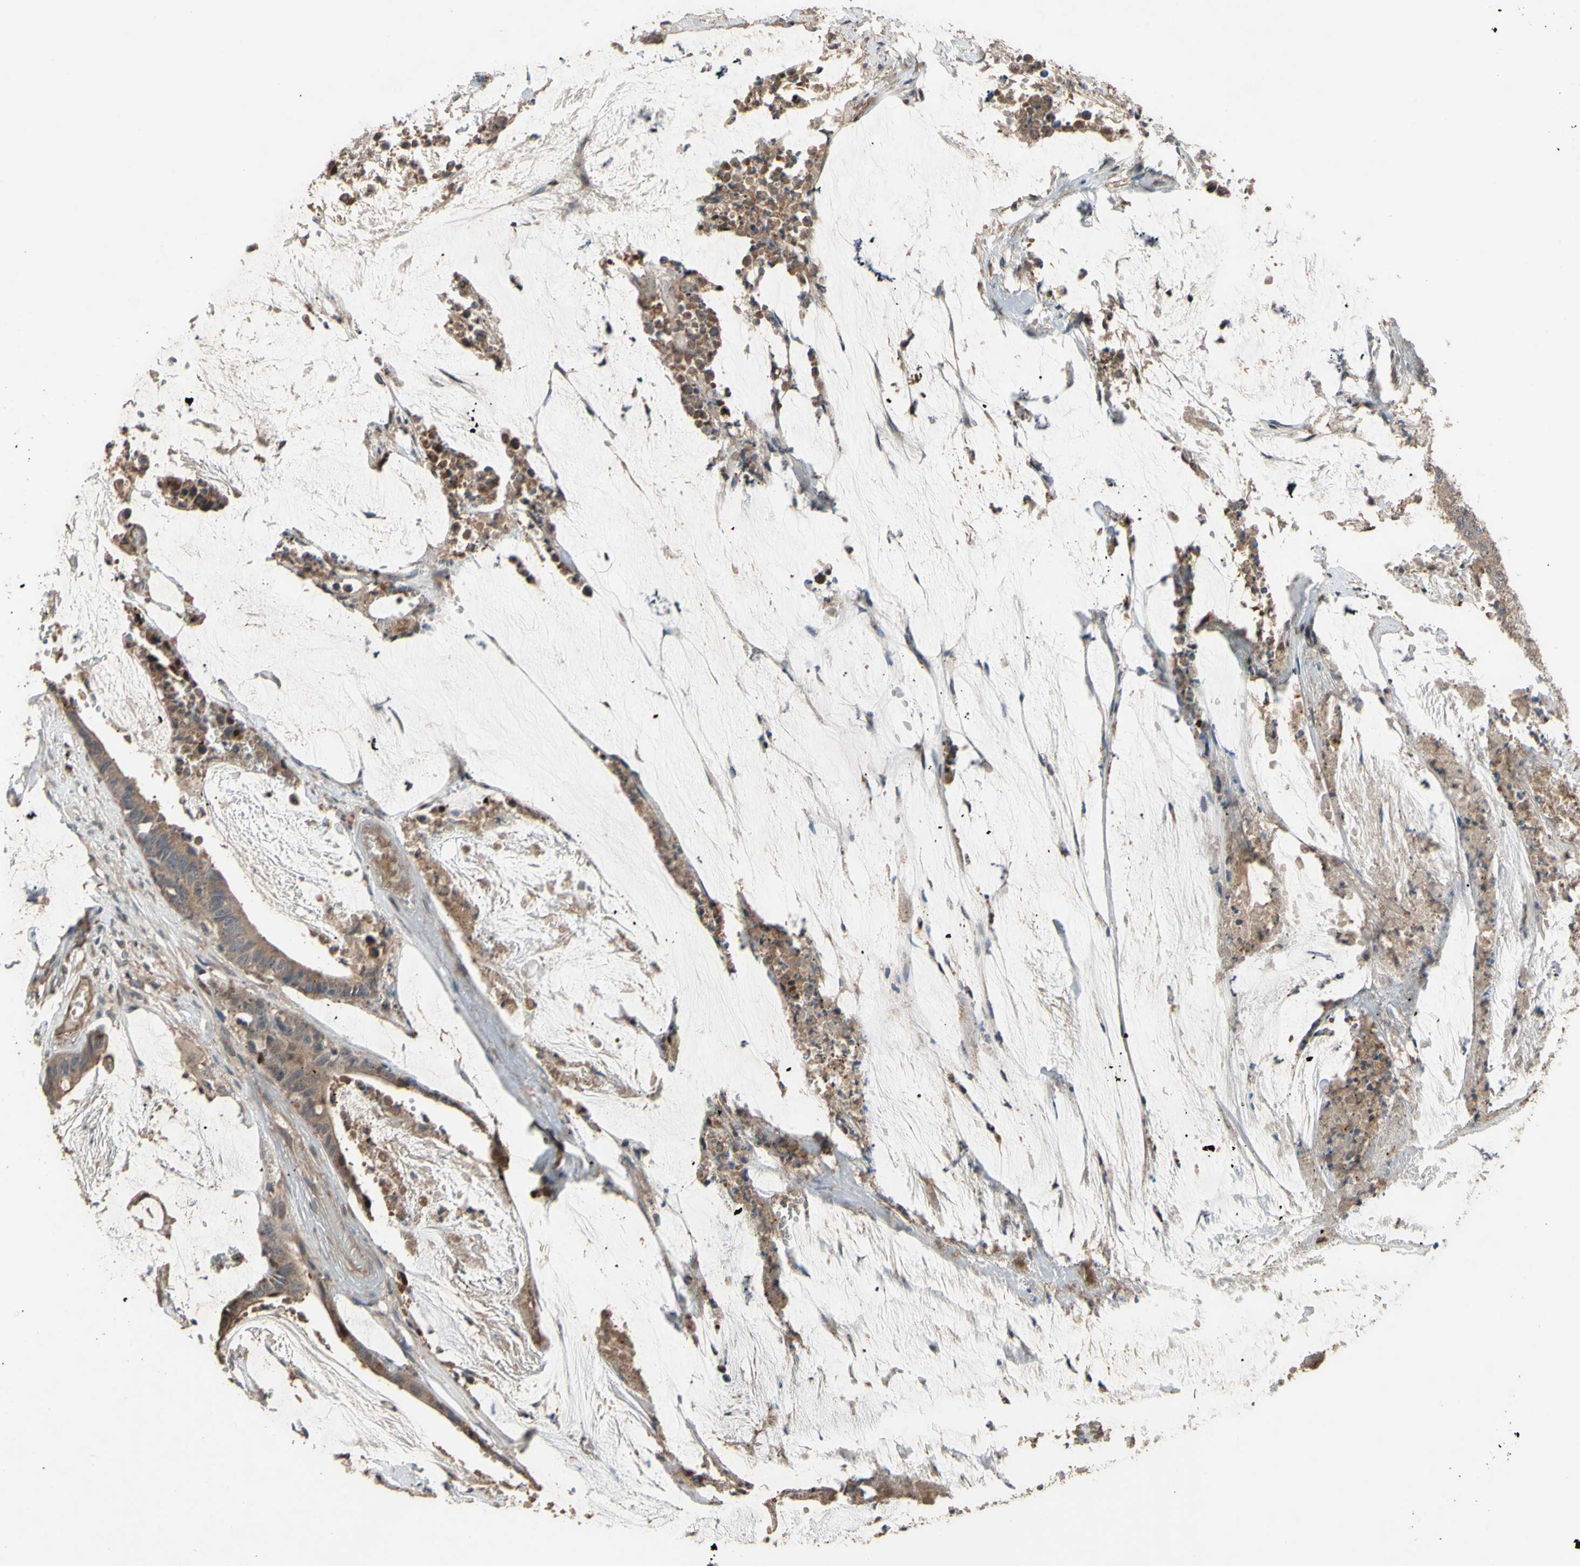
{"staining": {"intensity": "moderate", "quantity": ">75%", "location": "cytoplasmic/membranous"}, "tissue": "colorectal cancer", "cell_type": "Tumor cells", "image_type": "cancer", "snomed": [{"axis": "morphology", "description": "Adenocarcinoma, NOS"}, {"axis": "topography", "description": "Rectum"}], "caption": "IHC (DAB (3,3'-diaminobenzidine)) staining of human colorectal cancer exhibits moderate cytoplasmic/membranous protein staining in about >75% of tumor cells.", "gene": "SHROOM4", "patient": {"sex": "female", "age": 66}}